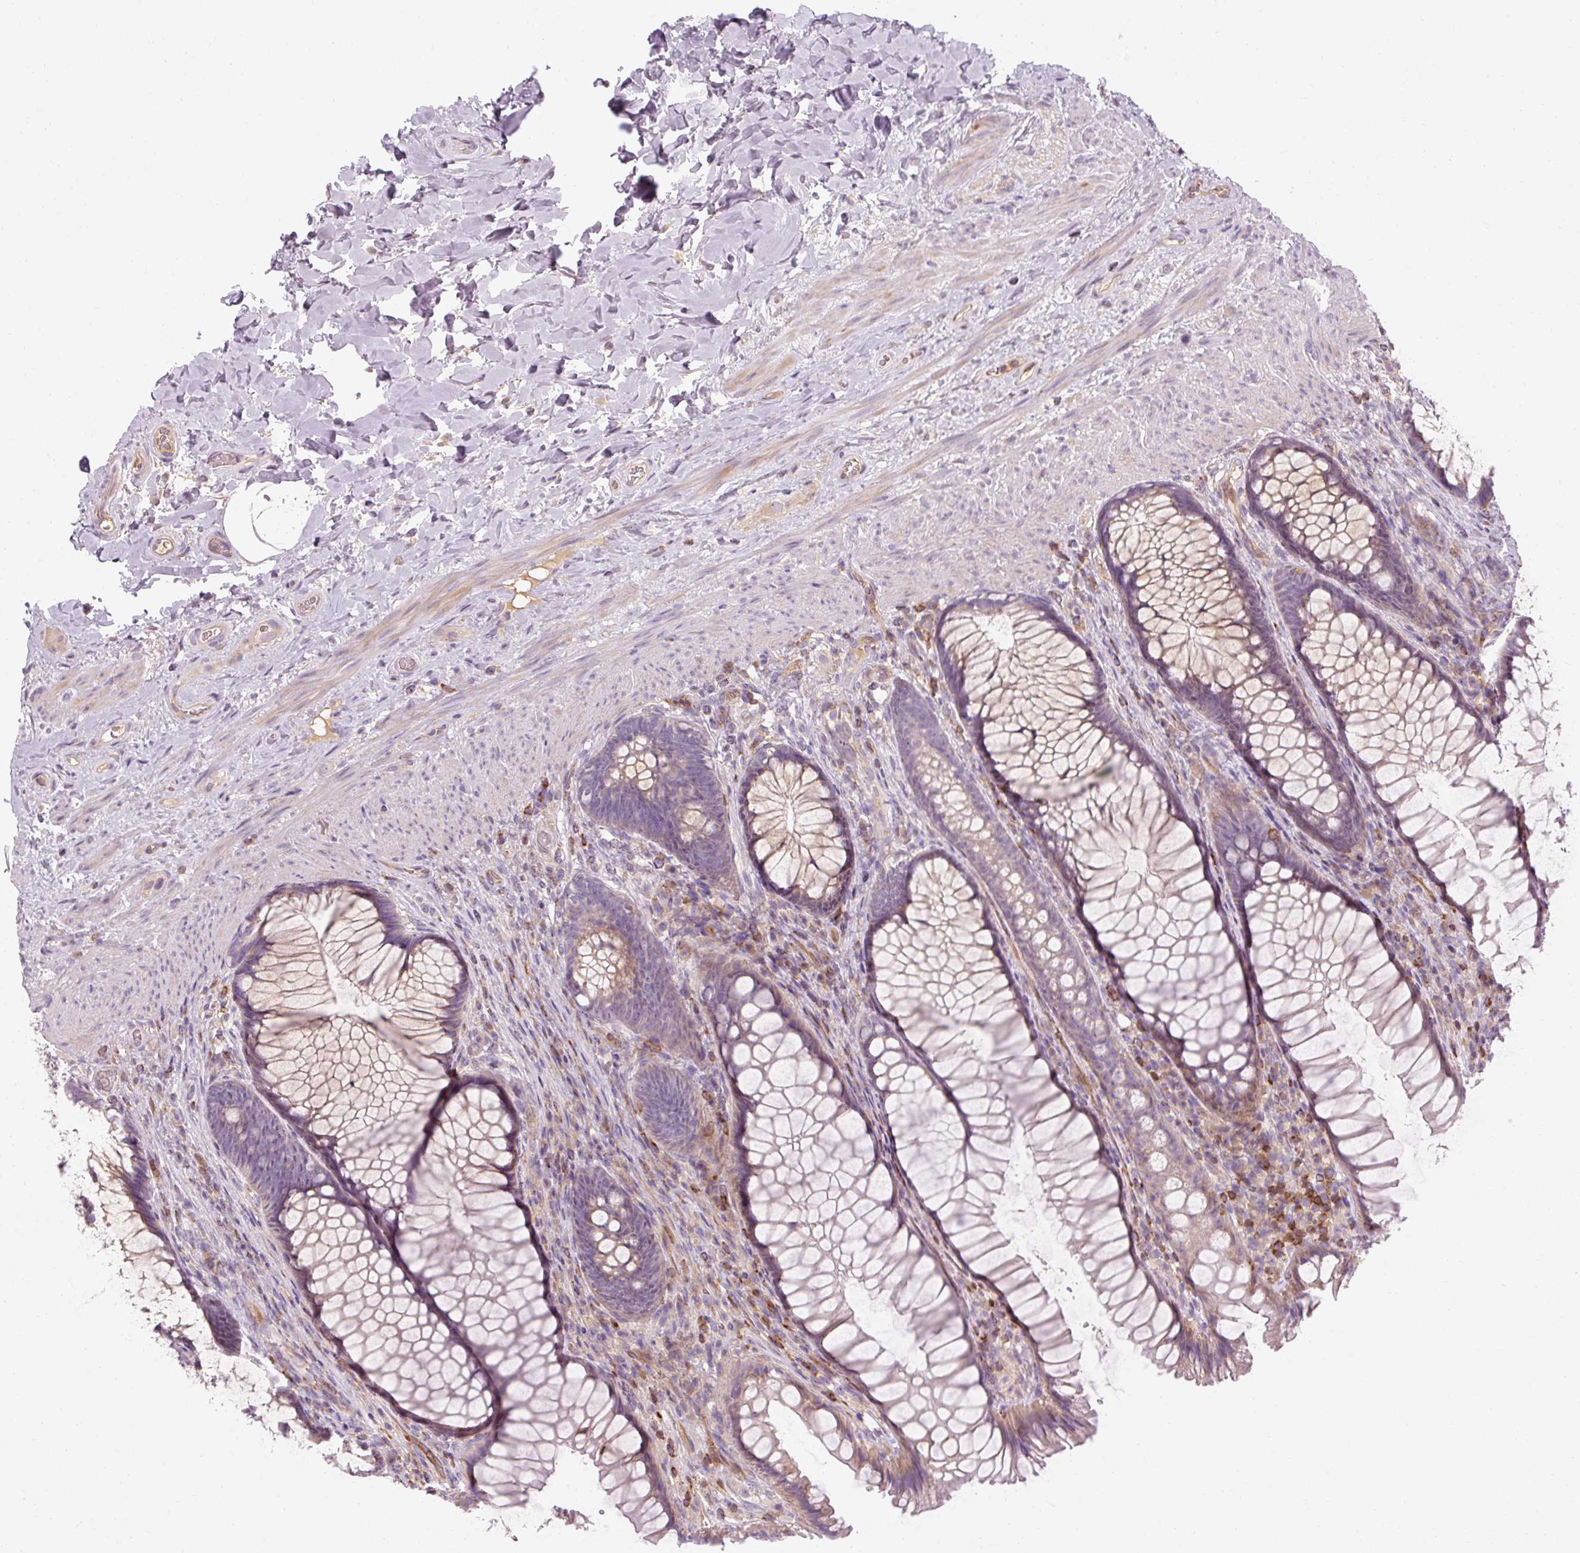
{"staining": {"intensity": "weak", "quantity": "25%-75%", "location": "cytoplasmic/membranous"}, "tissue": "rectum", "cell_type": "Glandular cells", "image_type": "normal", "snomed": [{"axis": "morphology", "description": "Normal tissue, NOS"}, {"axis": "topography", "description": "Rectum"}], "caption": "A low amount of weak cytoplasmic/membranous staining is seen in approximately 25%-75% of glandular cells in normal rectum.", "gene": "TIGD2", "patient": {"sex": "male", "age": 53}}